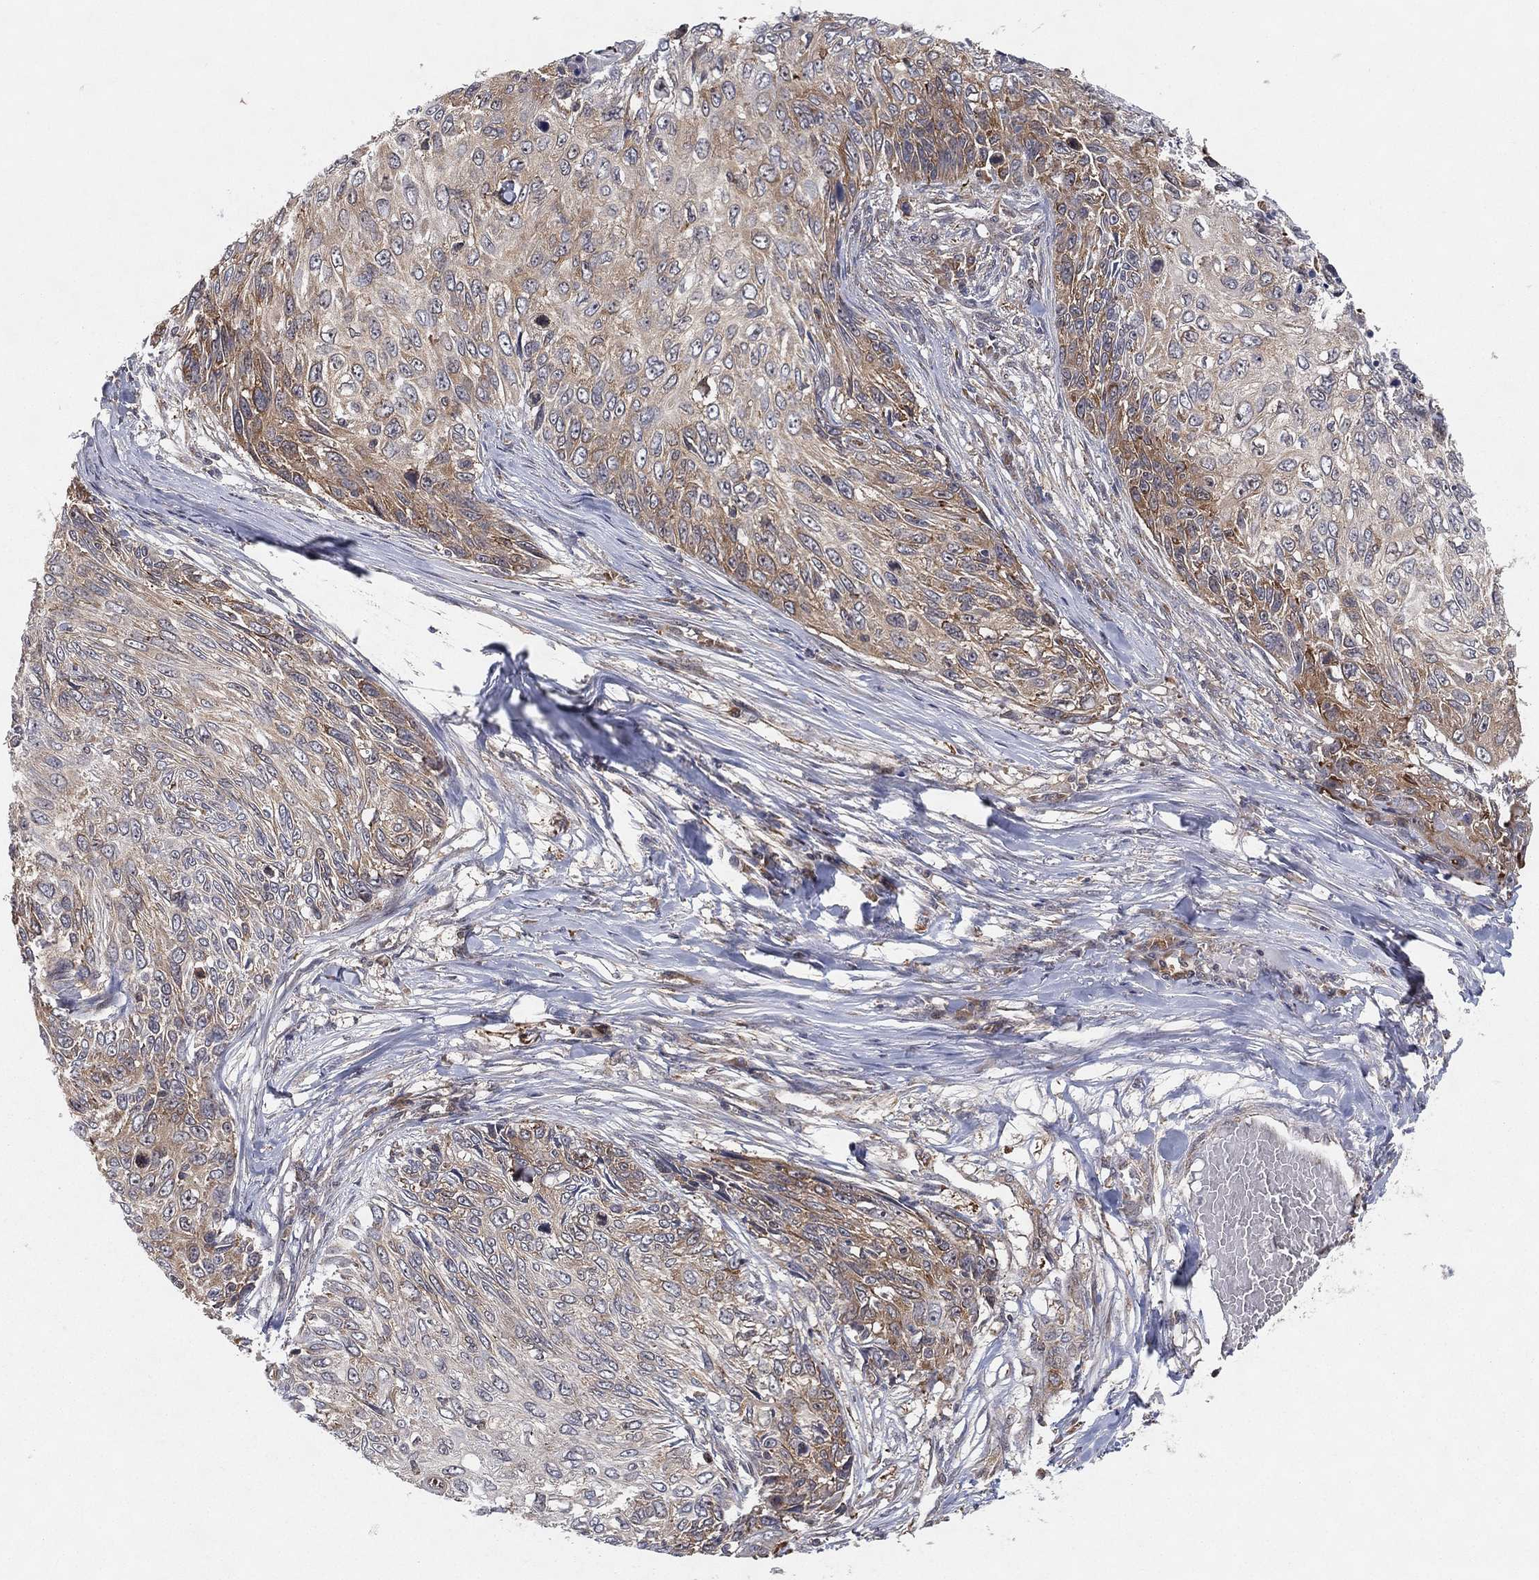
{"staining": {"intensity": "moderate", "quantity": "<25%", "location": "cytoplasmic/membranous"}, "tissue": "skin cancer", "cell_type": "Tumor cells", "image_type": "cancer", "snomed": [{"axis": "morphology", "description": "Squamous cell carcinoma, NOS"}, {"axis": "topography", "description": "Skin"}], "caption": "Skin cancer (squamous cell carcinoma) stained with a protein marker displays moderate staining in tumor cells.", "gene": "TMTC4", "patient": {"sex": "male", "age": 92}}